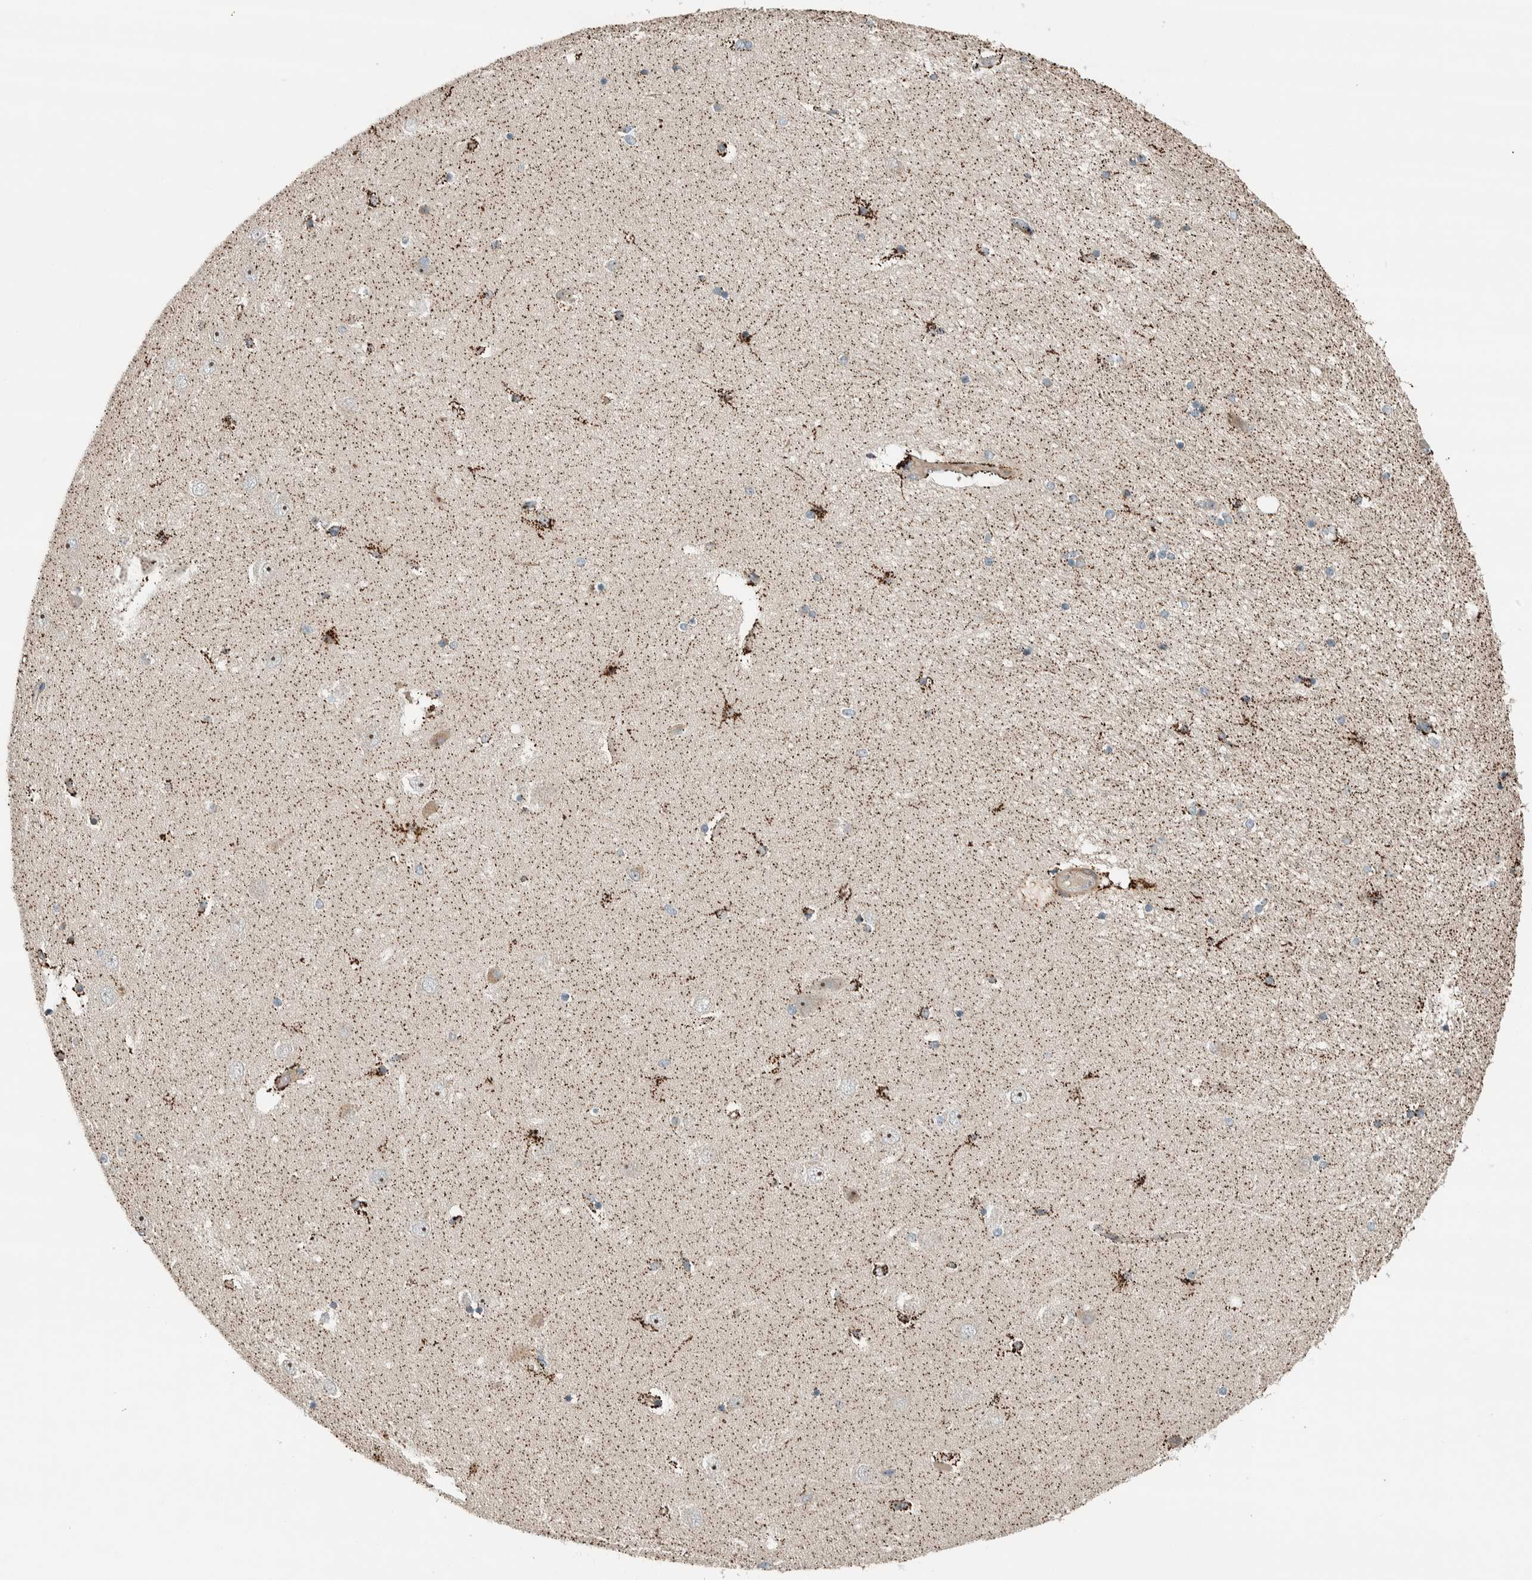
{"staining": {"intensity": "strong", "quantity": "<25%", "location": "cytoplasmic/membranous"}, "tissue": "hippocampus", "cell_type": "Glial cells", "image_type": "normal", "snomed": [{"axis": "morphology", "description": "Normal tissue, NOS"}, {"axis": "topography", "description": "Hippocampus"}], "caption": "Protein staining of normal hippocampus exhibits strong cytoplasmic/membranous staining in approximately <25% of glial cells.", "gene": "SLFN12L", "patient": {"sex": "female", "age": 54}}